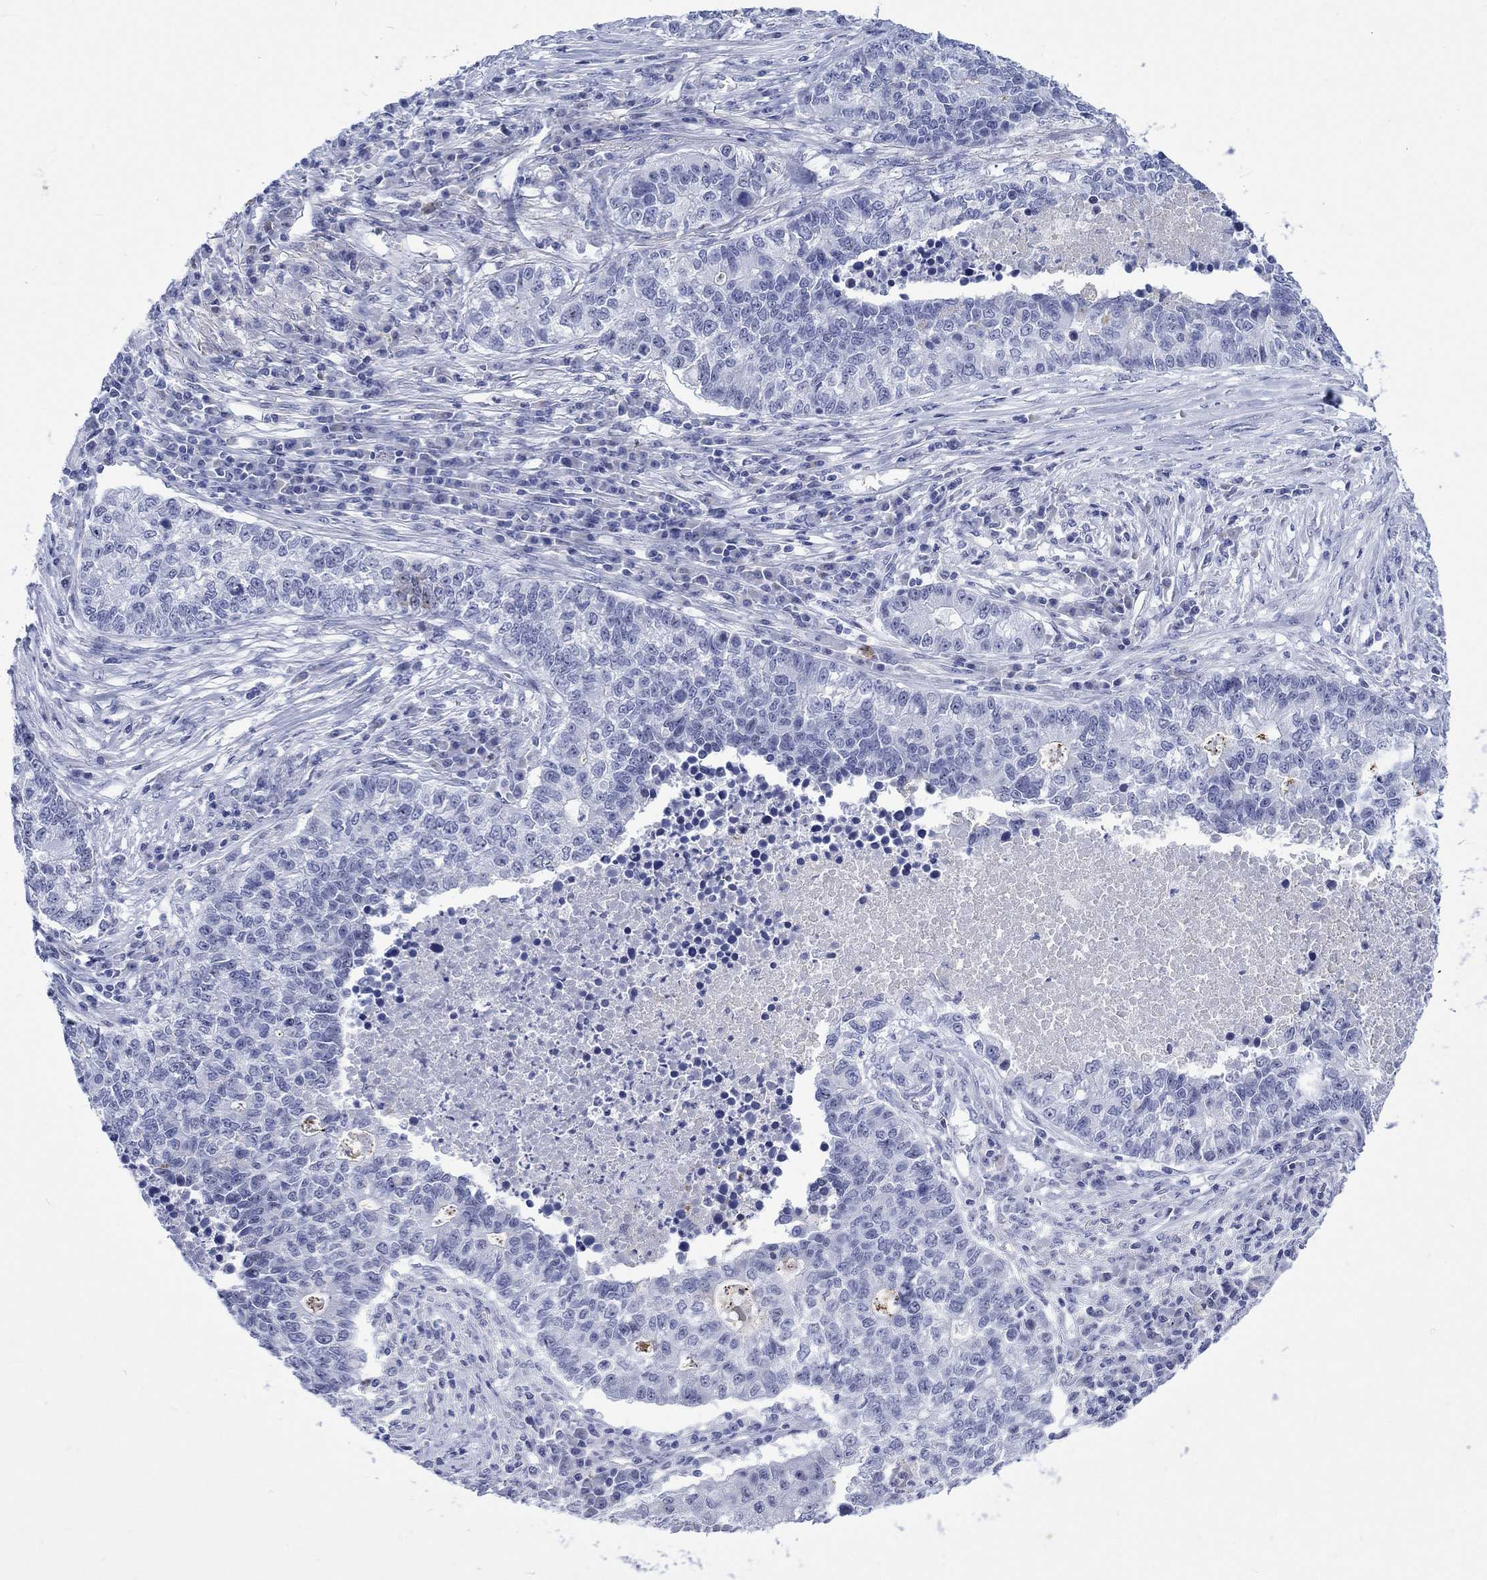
{"staining": {"intensity": "negative", "quantity": "none", "location": "none"}, "tissue": "lung cancer", "cell_type": "Tumor cells", "image_type": "cancer", "snomed": [{"axis": "morphology", "description": "Adenocarcinoma, NOS"}, {"axis": "topography", "description": "Lung"}], "caption": "DAB (3,3'-diaminobenzidine) immunohistochemical staining of human lung adenocarcinoma reveals no significant expression in tumor cells.", "gene": "KRT76", "patient": {"sex": "male", "age": 57}}